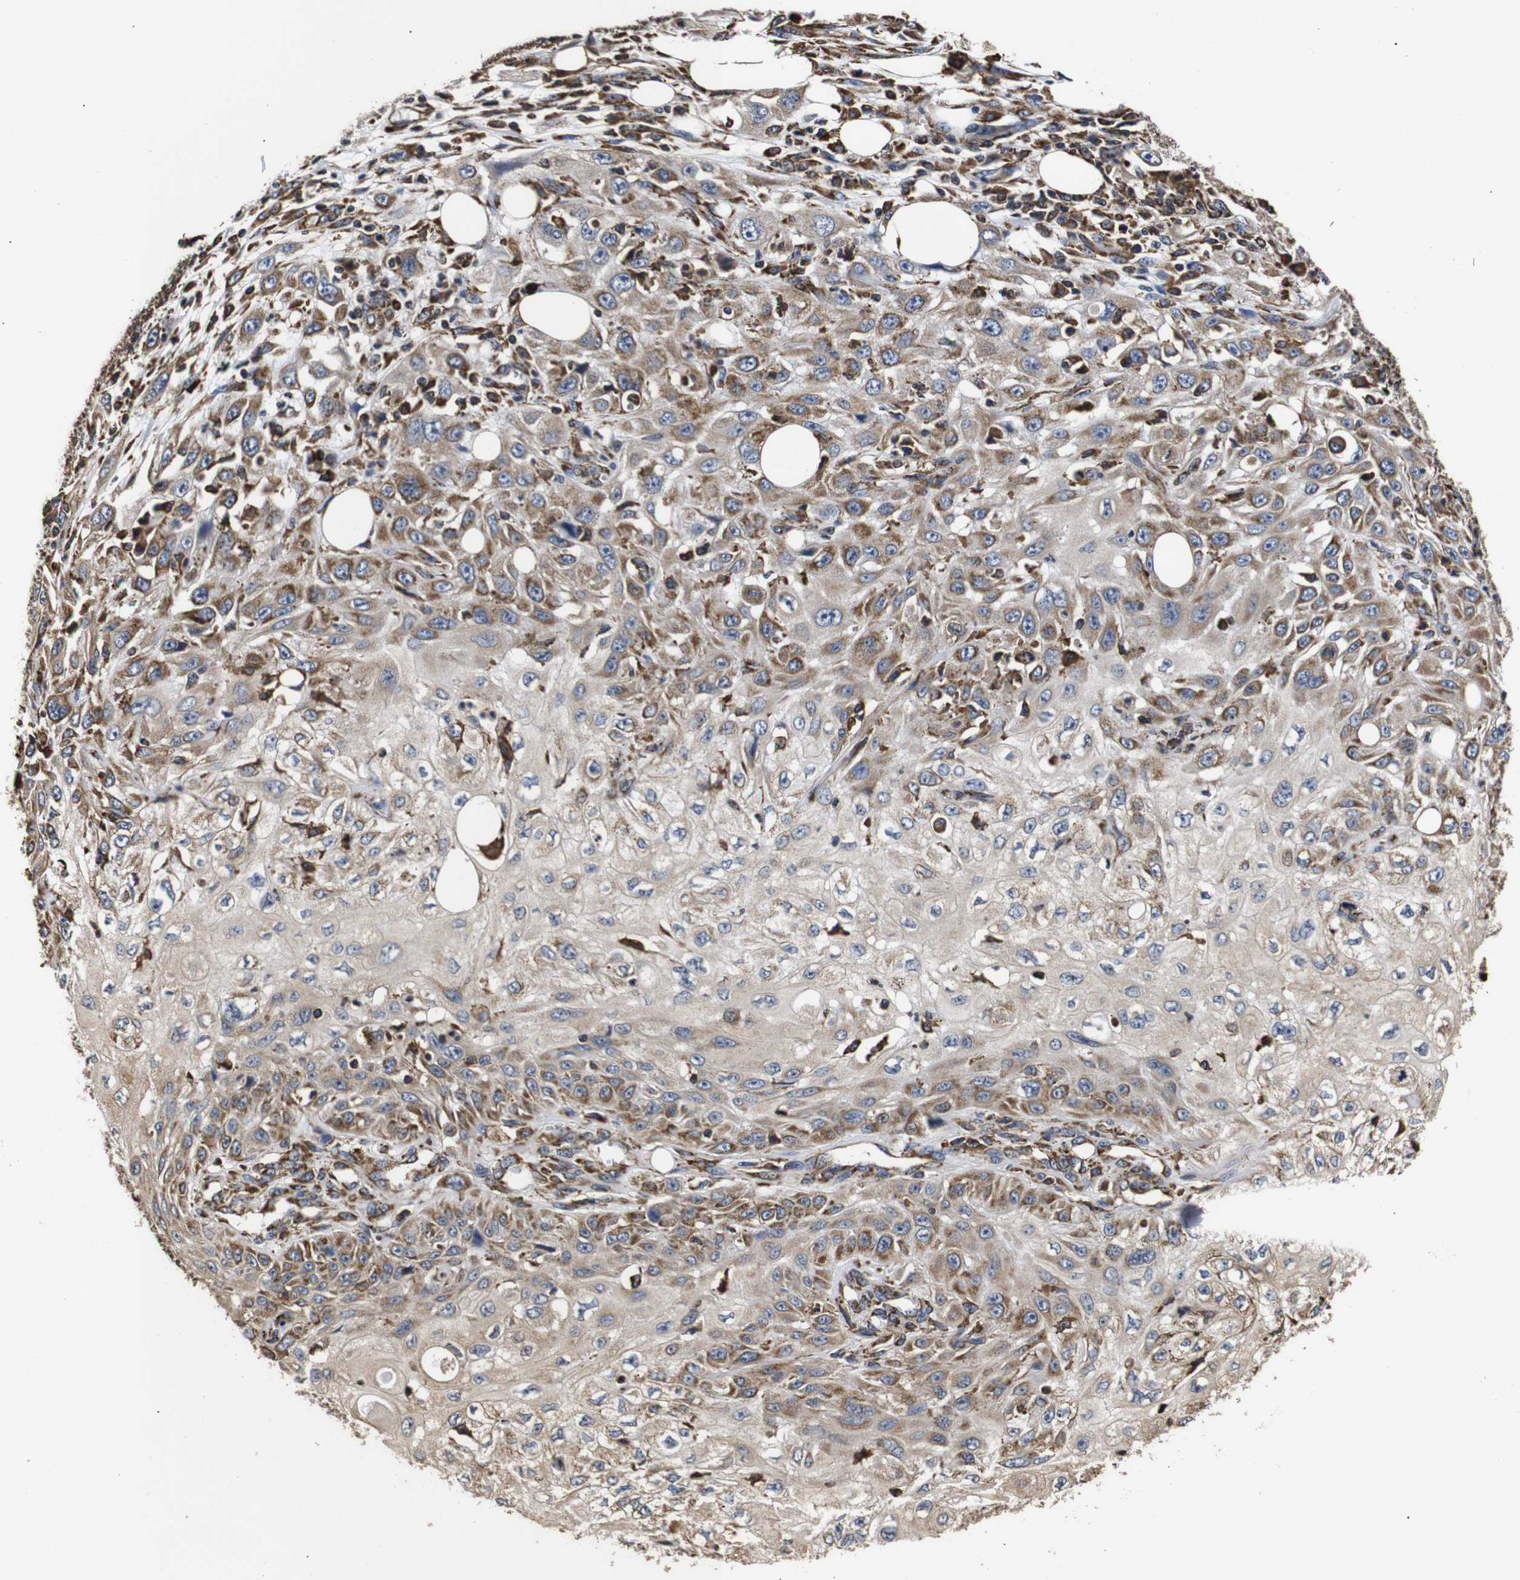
{"staining": {"intensity": "moderate", "quantity": ">75%", "location": "cytoplasmic/membranous"}, "tissue": "skin cancer", "cell_type": "Tumor cells", "image_type": "cancer", "snomed": [{"axis": "morphology", "description": "Squamous cell carcinoma, NOS"}, {"axis": "topography", "description": "Skin"}], "caption": "The histopathology image reveals staining of squamous cell carcinoma (skin), revealing moderate cytoplasmic/membranous protein positivity (brown color) within tumor cells.", "gene": "HHIP", "patient": {"sex": "male", "age": 75}}